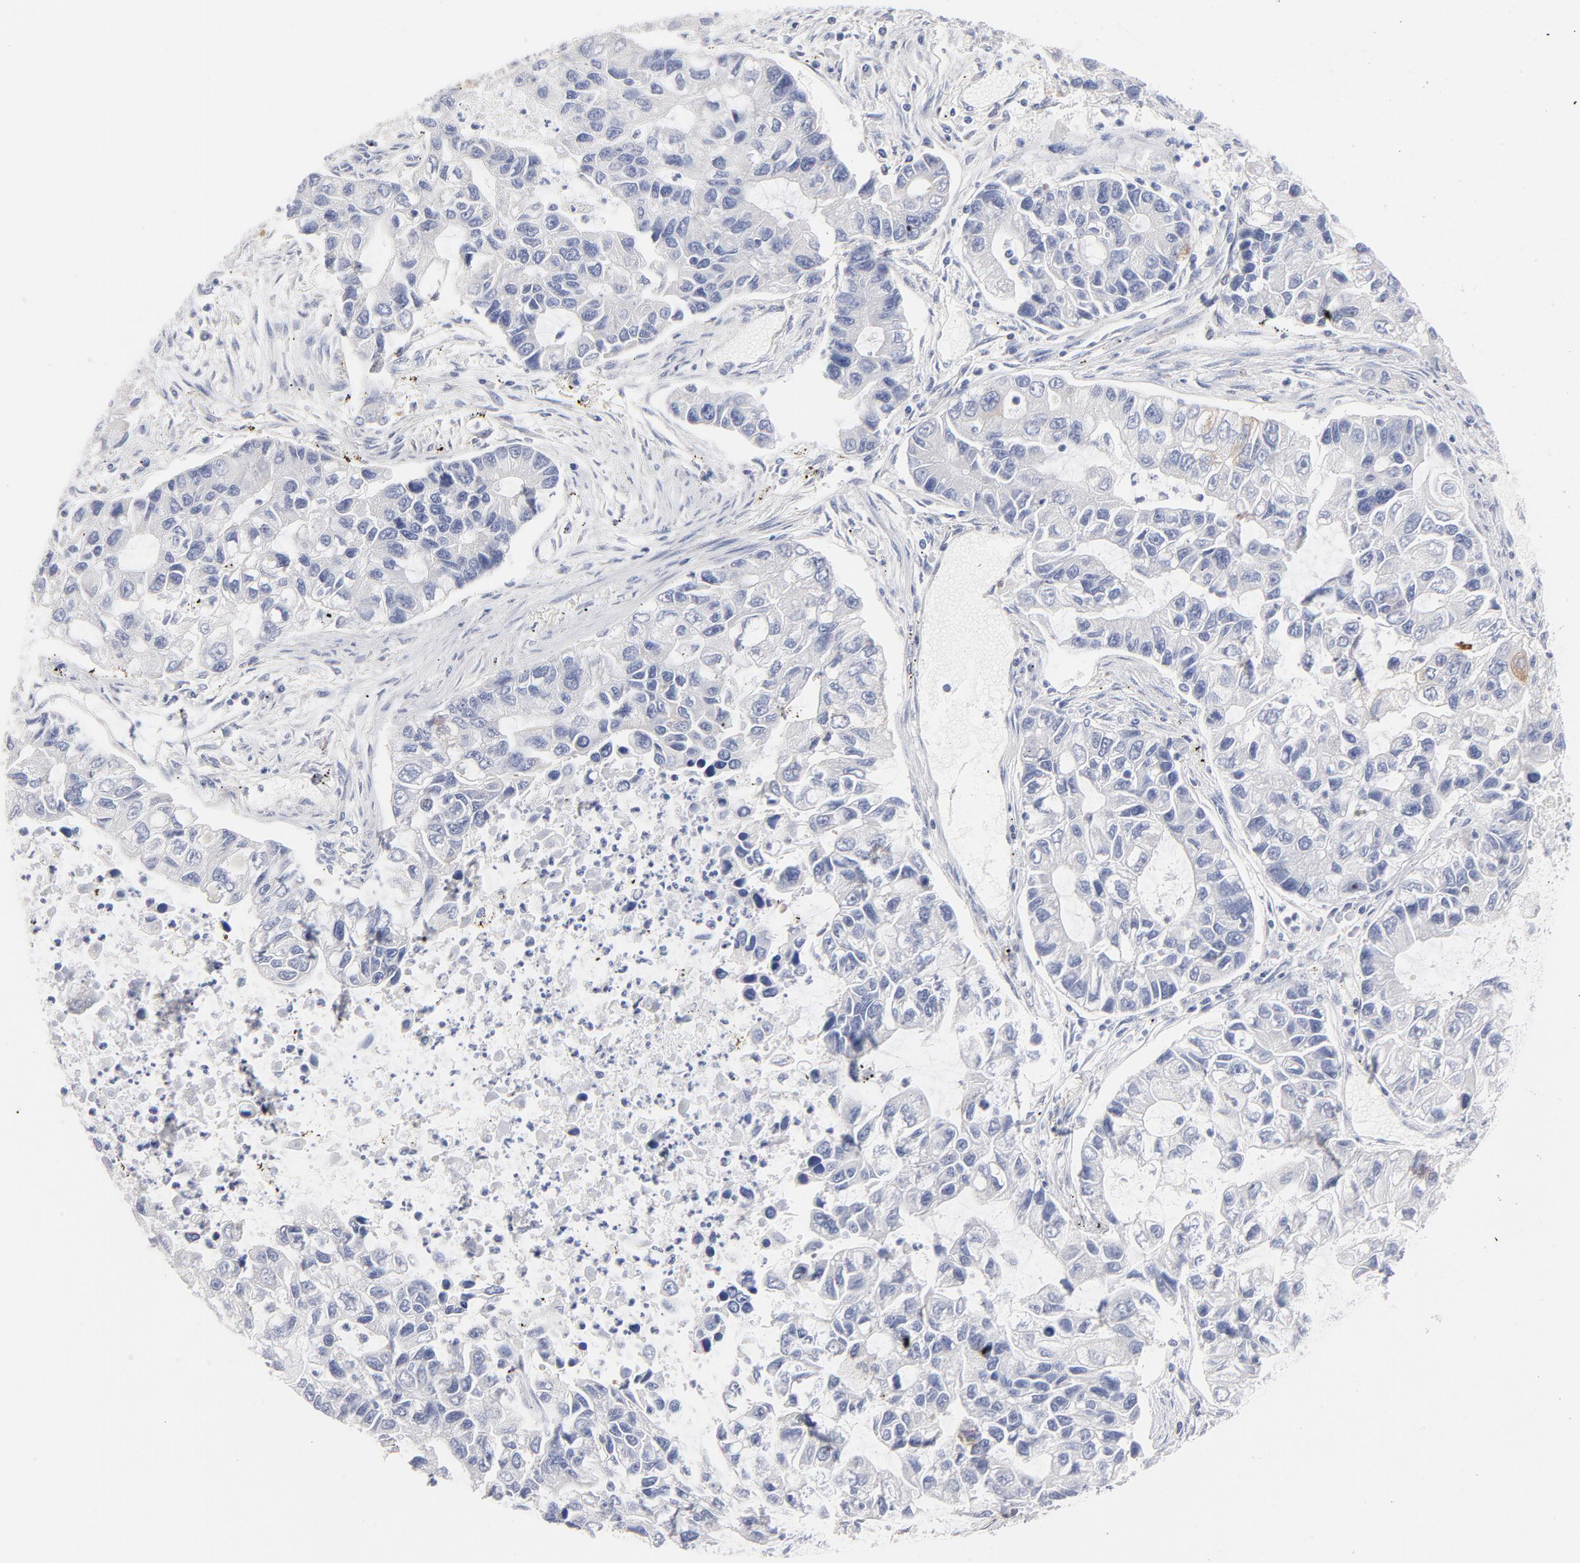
{"staining": {"intensity": "negative", "quantity": "none", "location": "none"}, "tissue": "lung cancer", "cell_type": "Tumor cells", "image_type": "cancer", "snomed": [{"axis": "morphology", "description": "Adenocarcinoma, NOS"}, {"axis": "topography", "description": "Lung"}], "caption": "Immunohistochemistry image of neoplastic tissue: lung adenocarcinoma stained with DAB displays no significant protein positivity in tumor cells.", "gene": "MID1", "patient": {"sex": "female", "age": 51}}